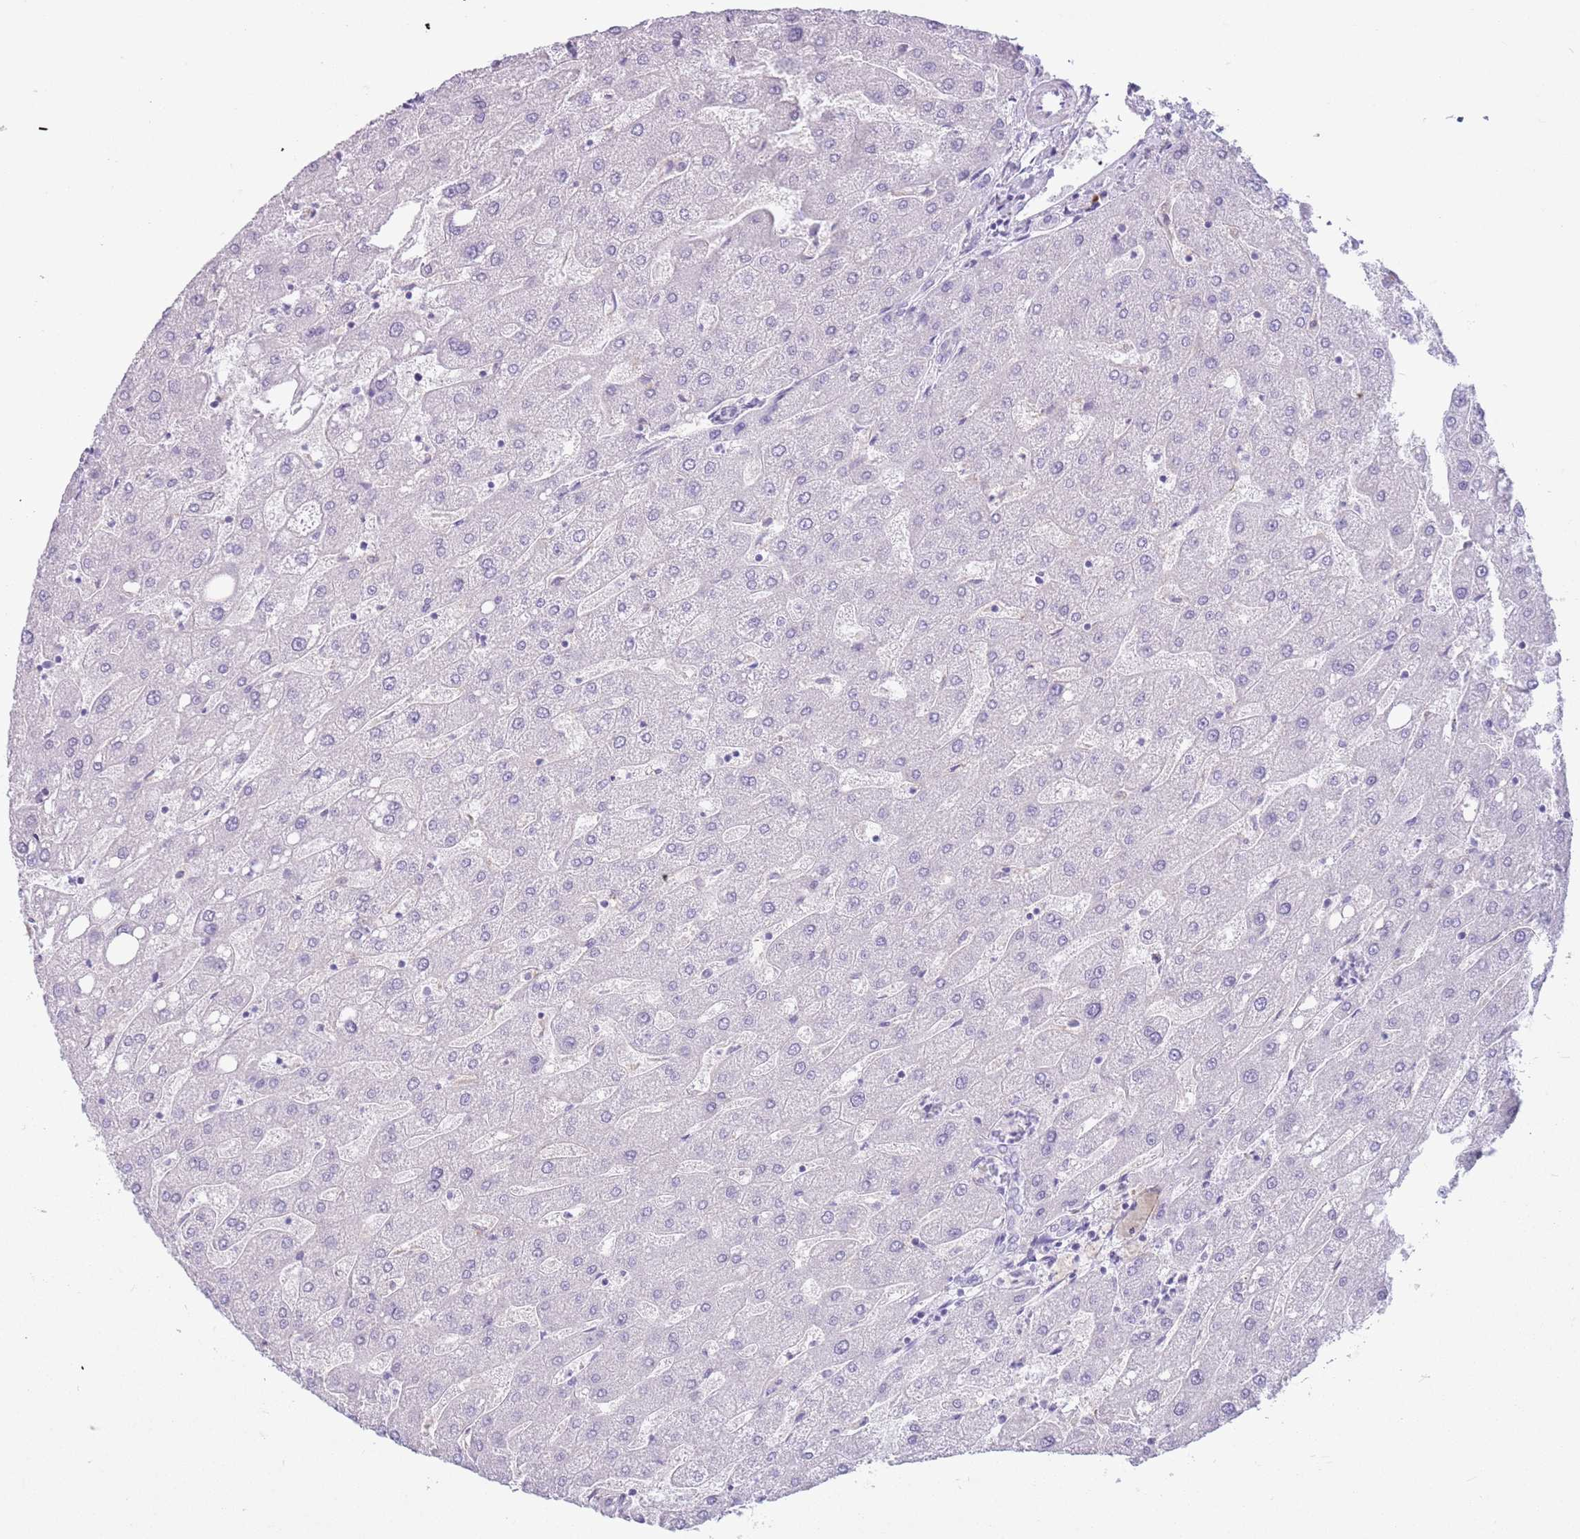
{"staining": {"intensity": "negative", "quantity": "none", "location": "none"}, "tissue": "liver", "cell_type": "Cholangiocytes", "image_type": "normal", "snomed": [{"axis": "morphology", "description": "Normal tissue, NOS"}, {"axis": "topography", "description": "Liver"}], "caption": "Liver was stained to show a protein in brown. There is no significant staining in cholangiocytes. The staining was performed using DAB to visualize the protein expression in brown, while the nuclei were stained in blue with hematoxylin (Magnification: 20x).", "gene": "SNX6", "patient": {"sex": "male", "age": 67}}